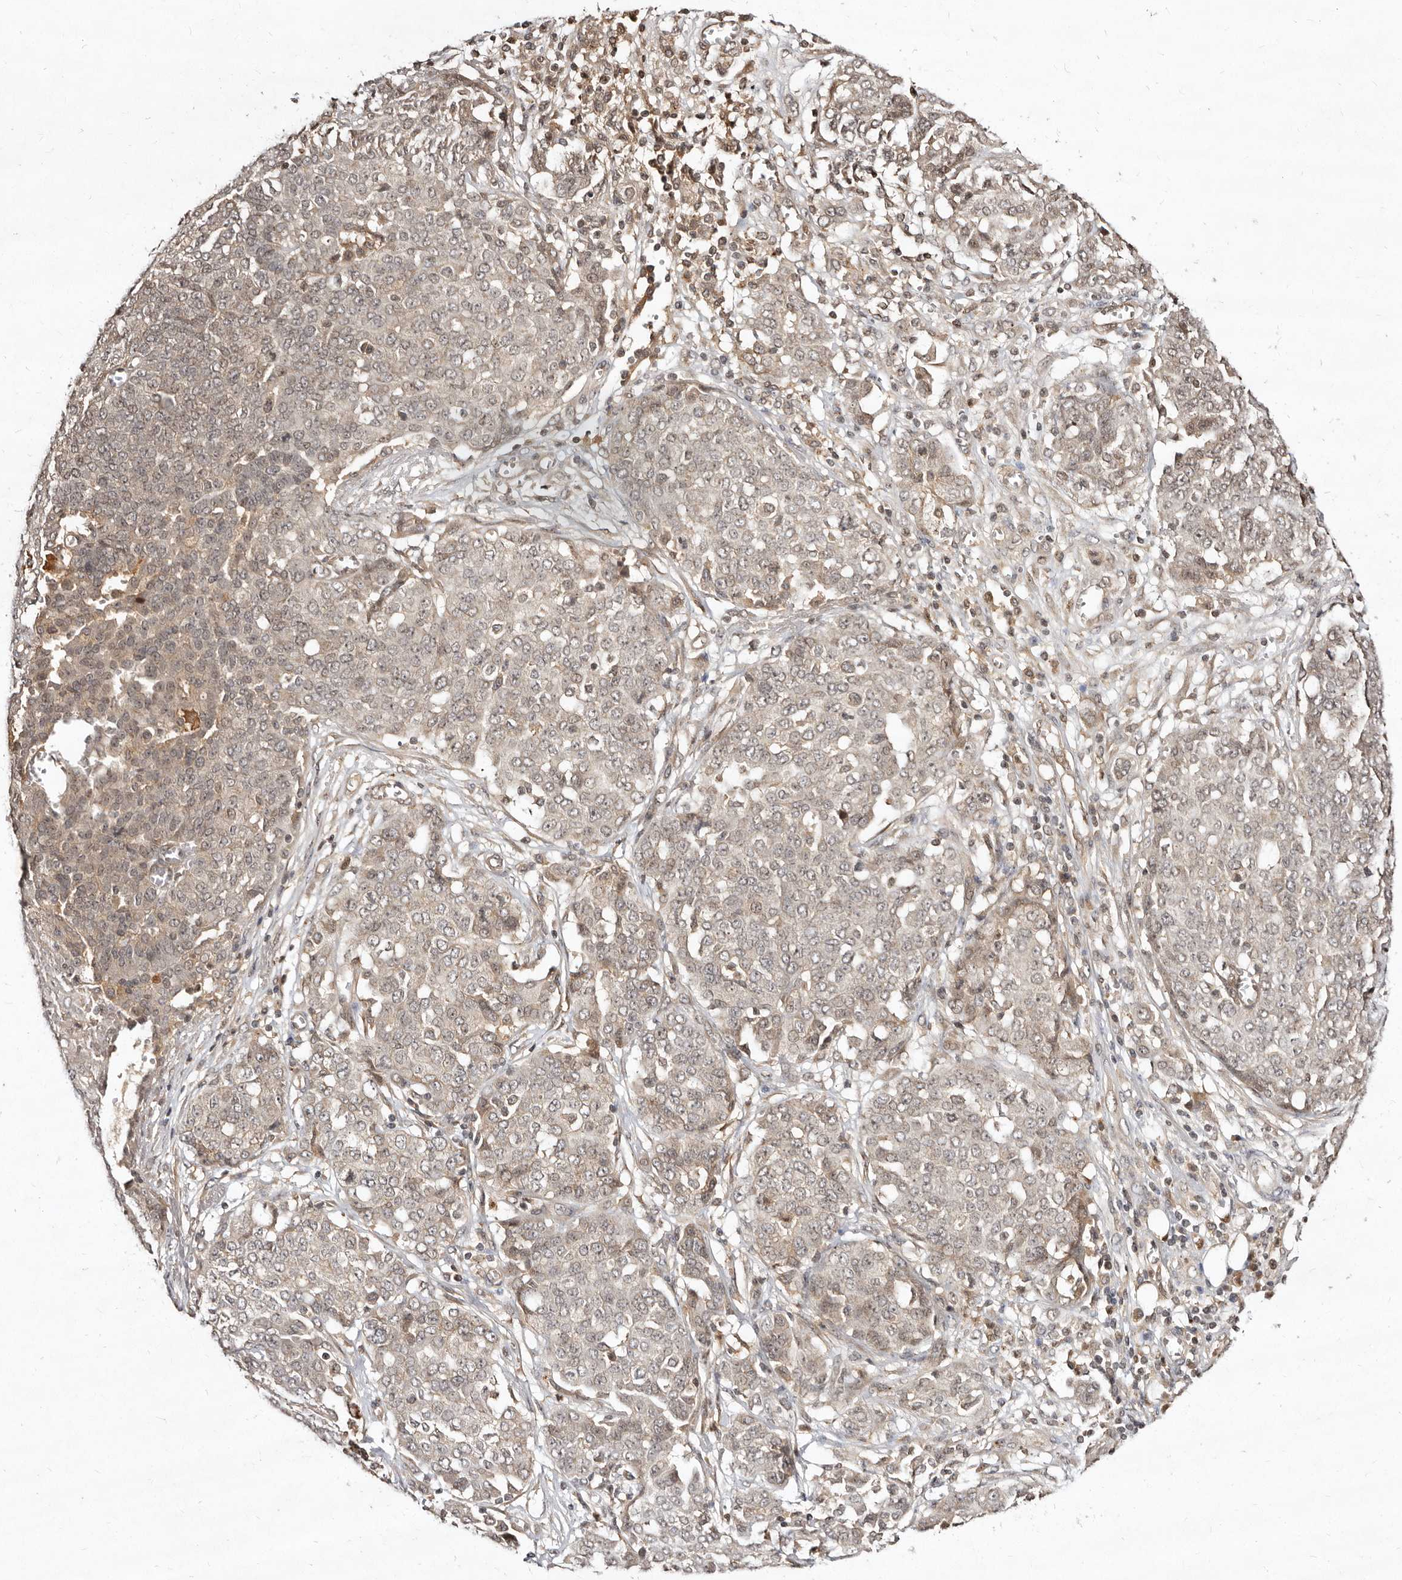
{"staining": {"intensity": "weak", "quantity": "<25%", "location": "cytoplasmic/membranous"}, "tissue": "ovarian cancer", "cell_type": "Tumor cells", "image_type": "cancer", "snomed": [{"axis": "morphology", "description": "Cystadenocarcinoma, serous, NOS"}, {"axis": "topography", "description": "Soft tissue"}, {"axis": "topography", "description": "Ovary"}], "caption": "Tumor cells show no significant expression in ovarian cancer.", "gene": "LCORL", "patient": {"sex": "female", "age": 57}}